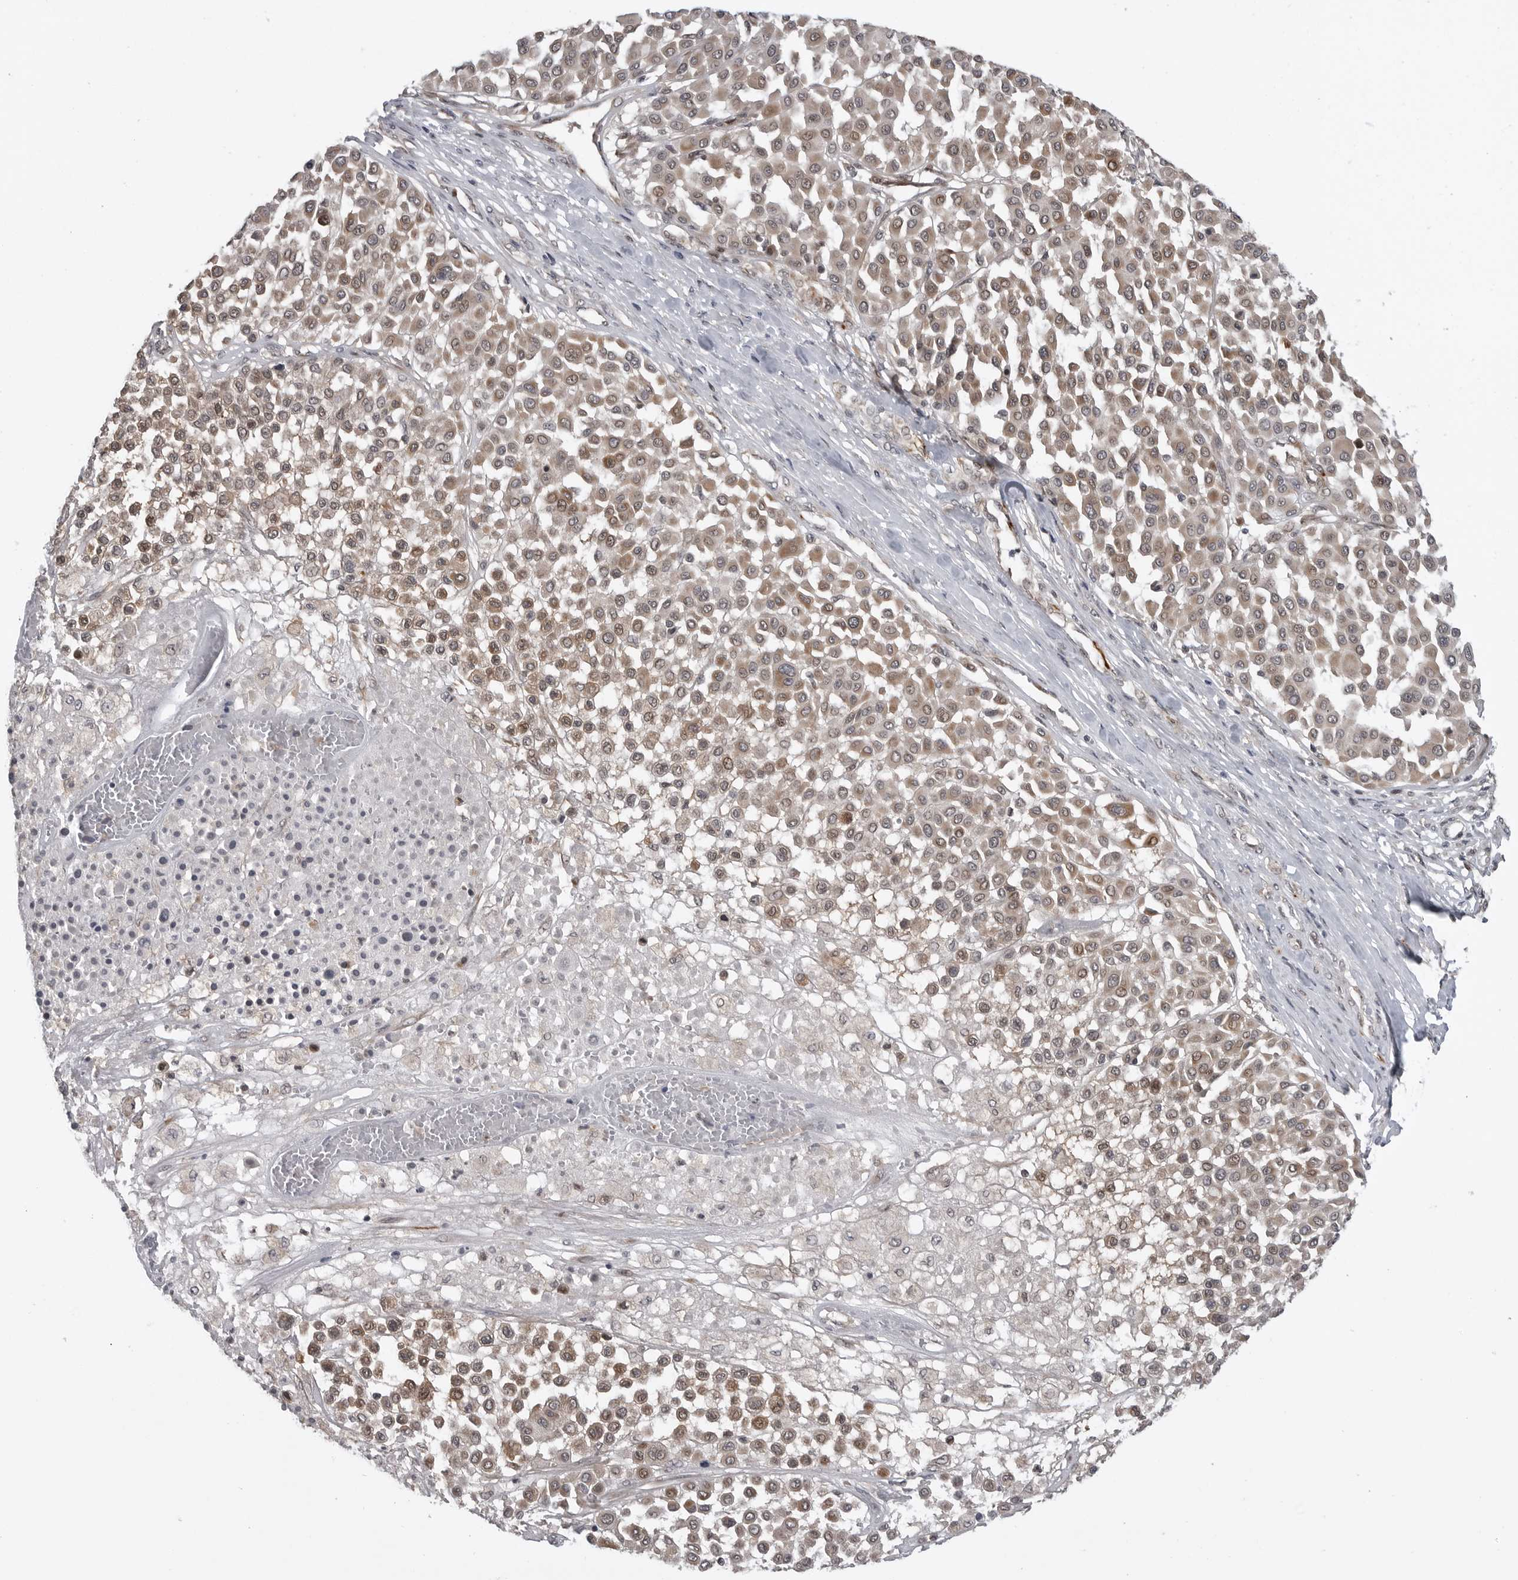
{"staining": {"intensity": "moderate", "quantity": ">75%", "location": "cytoplasmic/membranous,nuclear"}, "tissue": "melanoma", "cell_type": "Tumor cells", "image_type": "cancer", "snomed": [{"axis": "morphology", "description": "Malignant melanoma, Metastatic site"}, {"axis": "topography", "description": "Soft tissue"}], "caption": "Melanoma was stained to show a protein in brown. There is medium levels of moderate cytoplasmic/membranous and nuclear positivity in about >75% of tumor cells.", "gene": "FAAP100", "patient": {"sex": "male", "age": 41}}